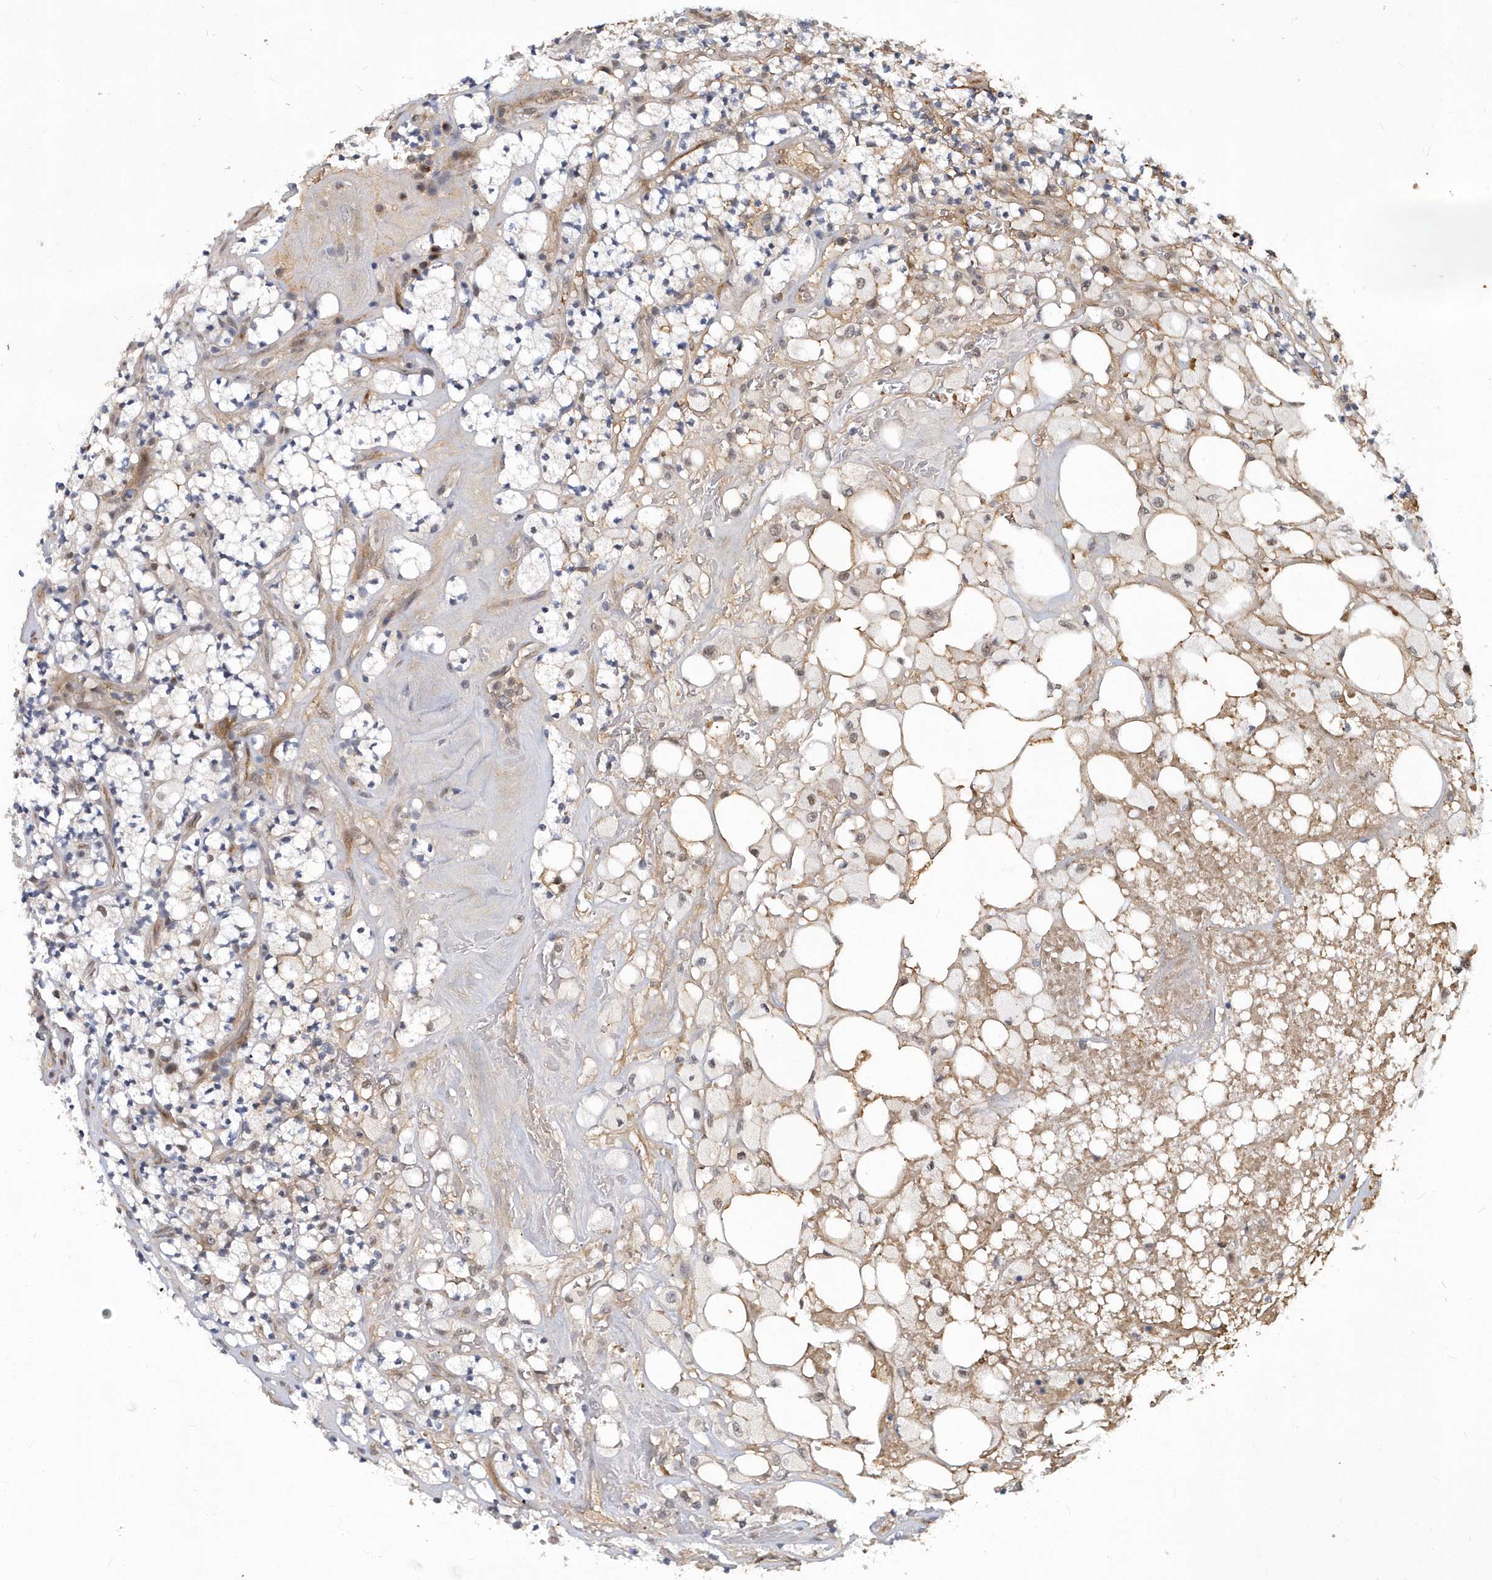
{"staining": {"intensity": "weak", "quantity": "<25%", "location": "nuclear"}, "tissue": "renal cancer", "cell_type": "Tumor cells", "image_type": "cancer", "snomed": [{"axis": "morphology", "description": "Adenocarcinoma, NOS"}, {"axis": "topography", "description": "Kidney"}], "caption": "This histopathology image is of renal cancer stained with immunohistochemistry to label a protein in brown with the nuclei are counter-stained blue. There is no staining in tumor cells.", "gene": "FAM217A", "patient": {"sex": "male", "age": 77}}